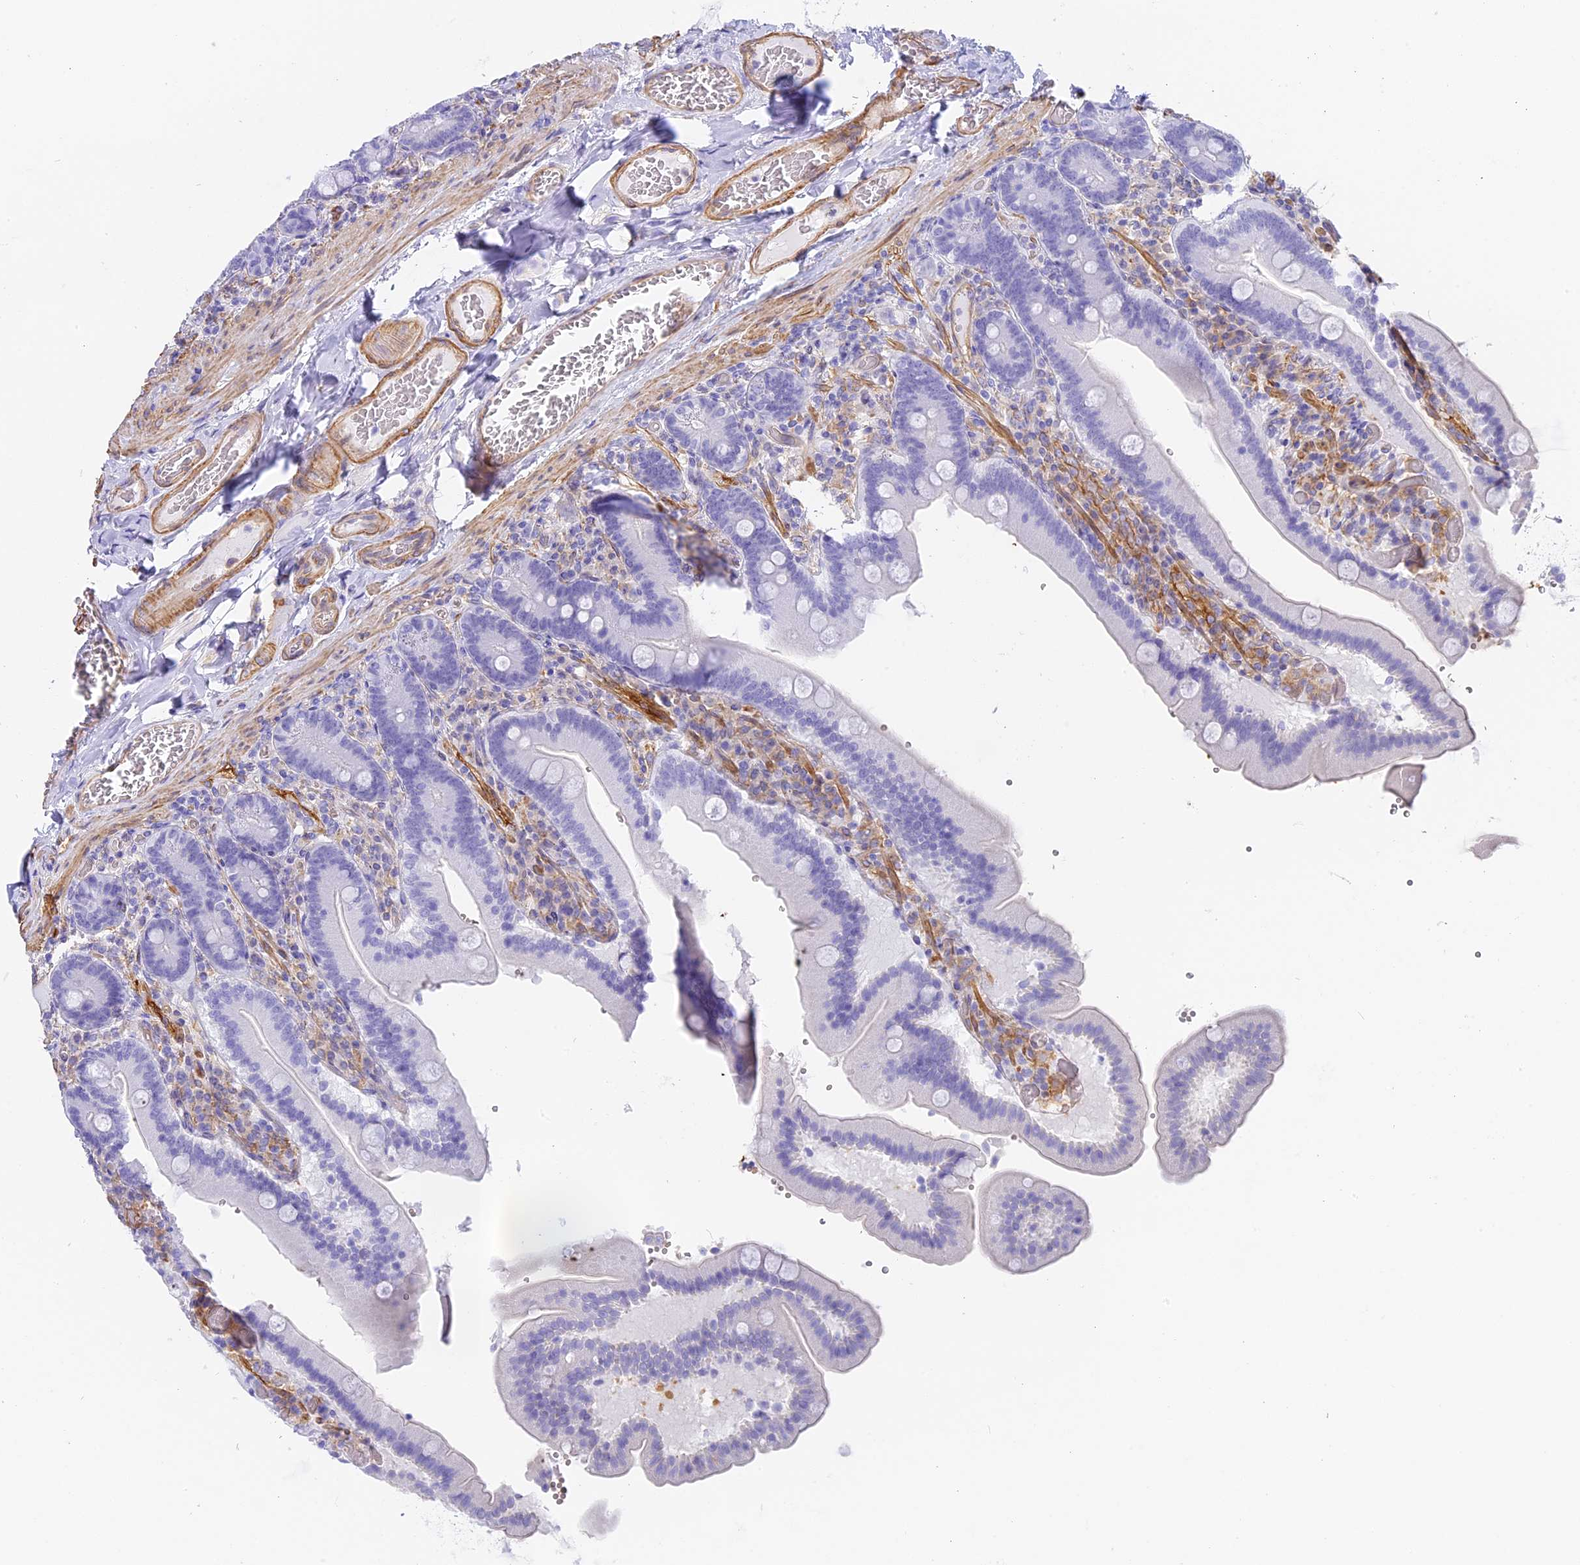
{"staining": {"intensity": "negative", "quantity": "none", "location": "none"}, "tissue": "duodenum", "cell_type": "Glandular cells", "image_type": "normal", "snomed": [{"axis": "morphology", "description": "Normal tissue, NOS"}, {"axis": "topography", "description": "Duodenum"}], "caption": "Immunohistochemical staining of unremarkable duodenum shows no significant expression in glandular cells. (Stains: DAB (3,3'-diaminobenzidine) immunohistochemistry (IHC) with hematoxylin counter stain, Microscopy: brightfield microscopy at high magnification).", "gene": "HOMER3", "patient": {"sex": "female", "age": 62}}